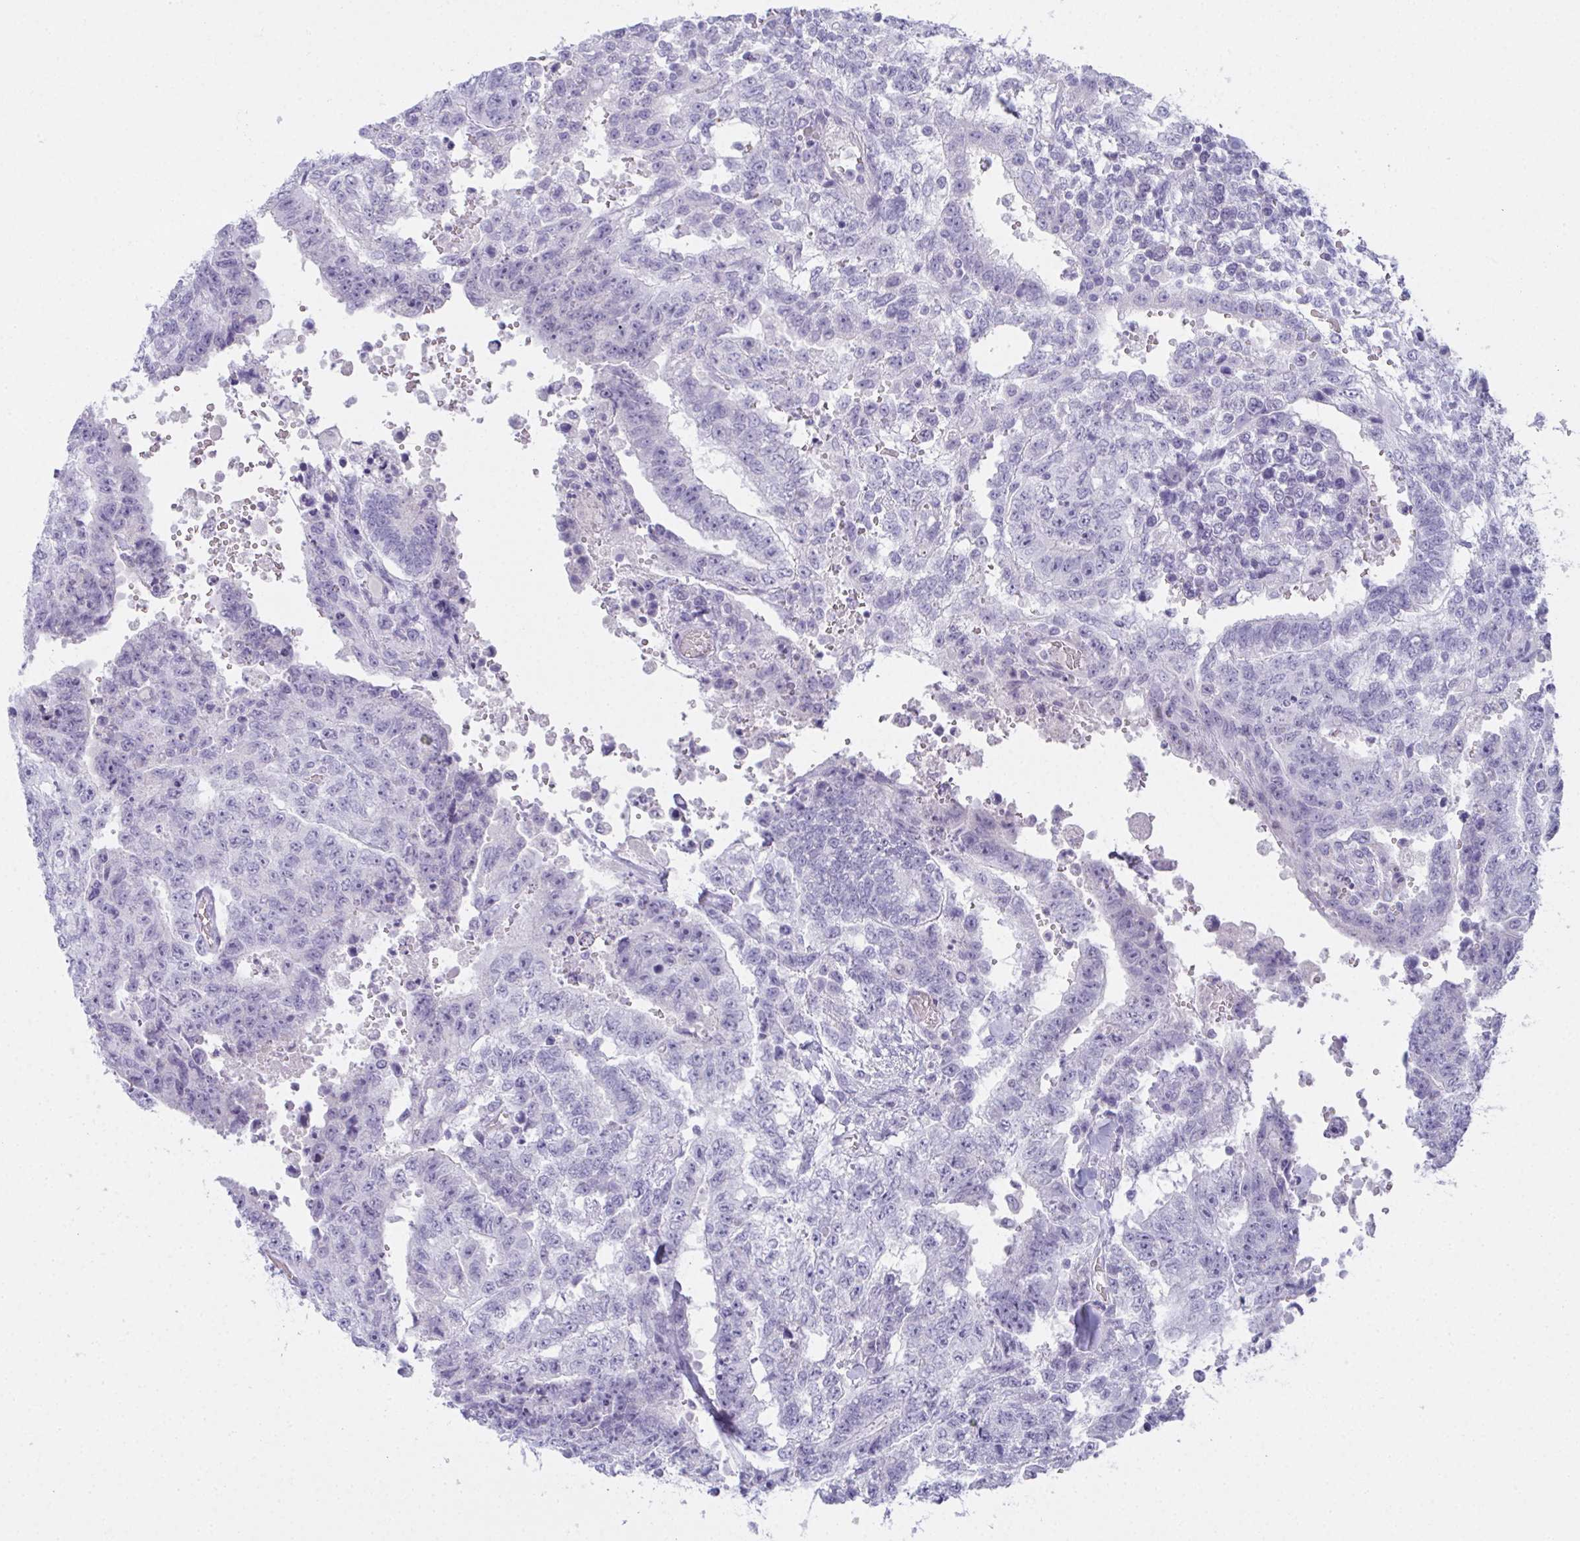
{"staining": {"intensity": "negative", "quantity": "none", "location": "none"}, "tissue": "testis cancer", "cell_type": "Tumor cells", "image_type": "cancer", "snomed": [{"axis": "morphology", "description": "Carcinoma, Embryonal, NOS"}, {"axis": "topography", "description": "Testis"}], "caption": "This is a micrograph of IHC staining of testis embryonal carcinoma, which shows no staining in tumor cells.", "gene": "SLC36A2", "patient": {"sex": "male", "age": 24}}